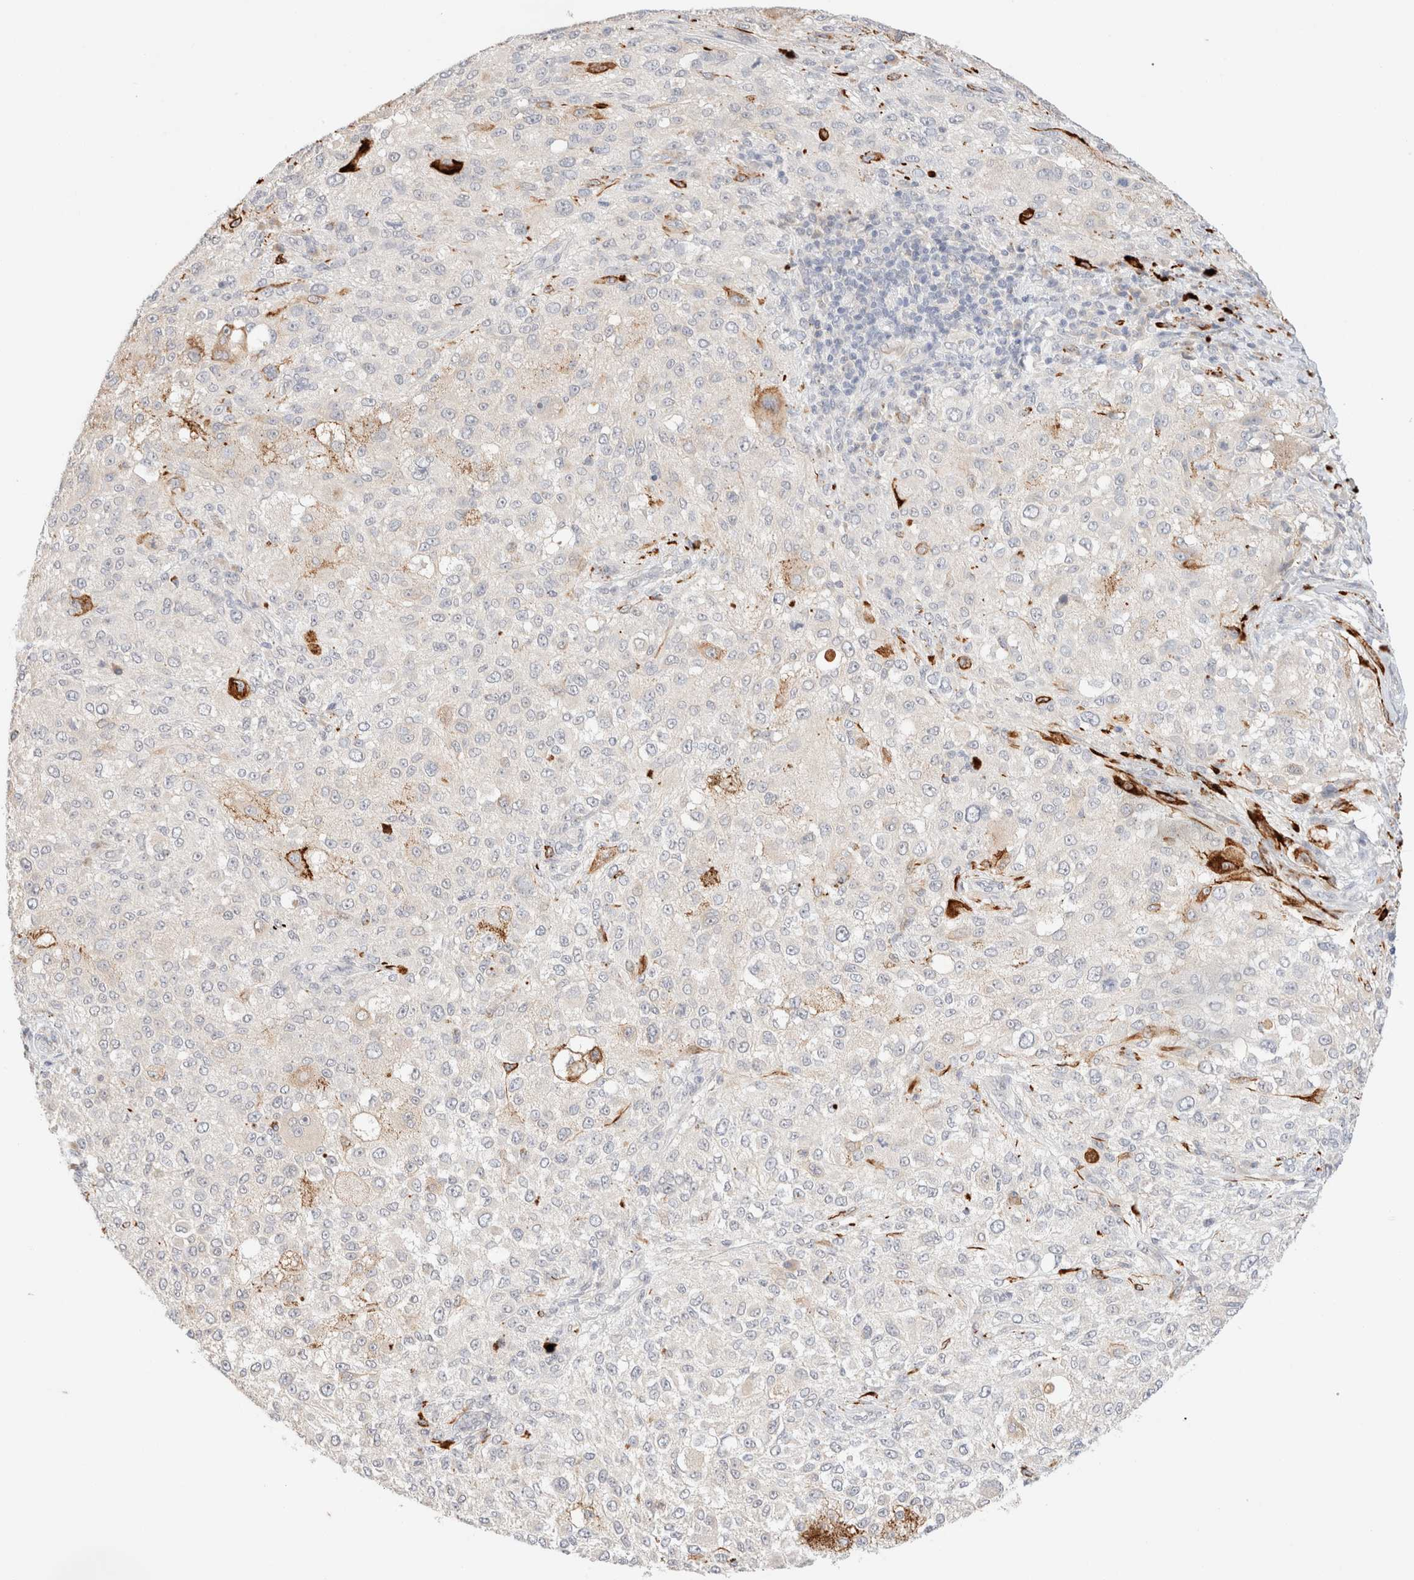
{"staining": {"intensity": "negative", "quantity": "none", "location": "none"}, "tissue": "melanoma", "cell_type": "Tumor cells", "image_type": "cancer", "snomed": [{"axis": "morphology", "description": "Necrosis, NOS"}, {"axis": "morphology", "description": "Malignant melanoma, NOS"}, {"axis": "topography", "description": "Skin"}], "caption": "Melanoma was stained to show a protein in brown. There is no significant staining in tumor cells.", "gene": "SNTB1", "patient": {"sex": "female", "age": 87}}